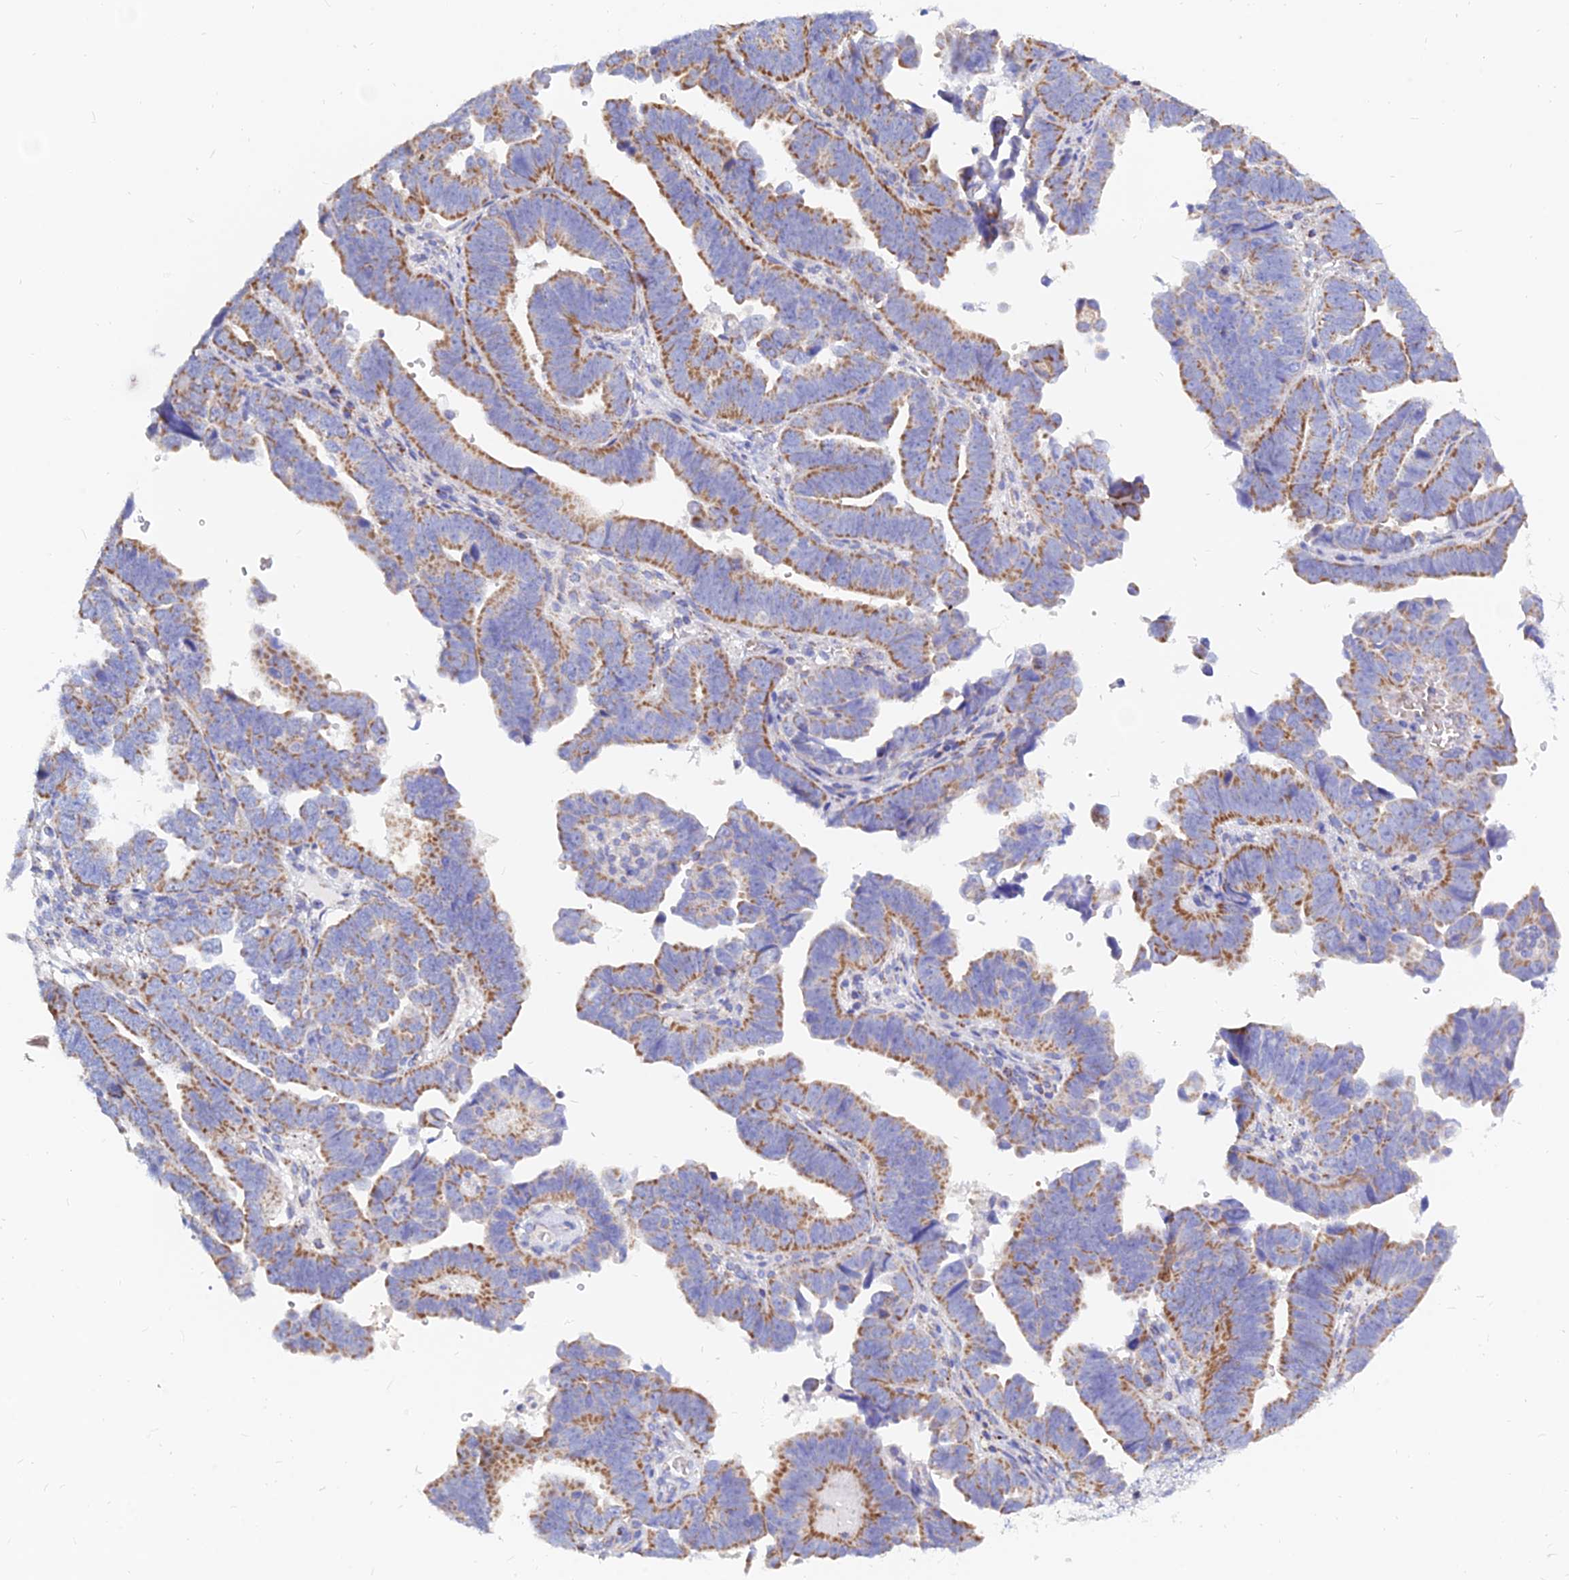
{"staining": {"intensity": "moderate", "quantity": ">75%", "location": "cytoplasmic/membranous"}, "tissue": "endometrial cancer", "cell_type": "Tumor cells", "image_type": "cancer", "snomed": [{"axis": "morphology", "description": "Adenocarcinoma, NOS"}, {"axis": "topography", "description": "Endometrium"}], "caption": "Immunohistochemistry micrograph of neoplastic tissue: human endometrial adenocarcinoma stained using immunohistochemistry (IHC) reveals medium levels of moderate protein expression localized specifically in the cytoplasmic/membranous of tumor cells, appearing as a cytoplasmic/membranous brown color.", "gene": "MGST1", "patient": {"sex": "female", "age": 75}}